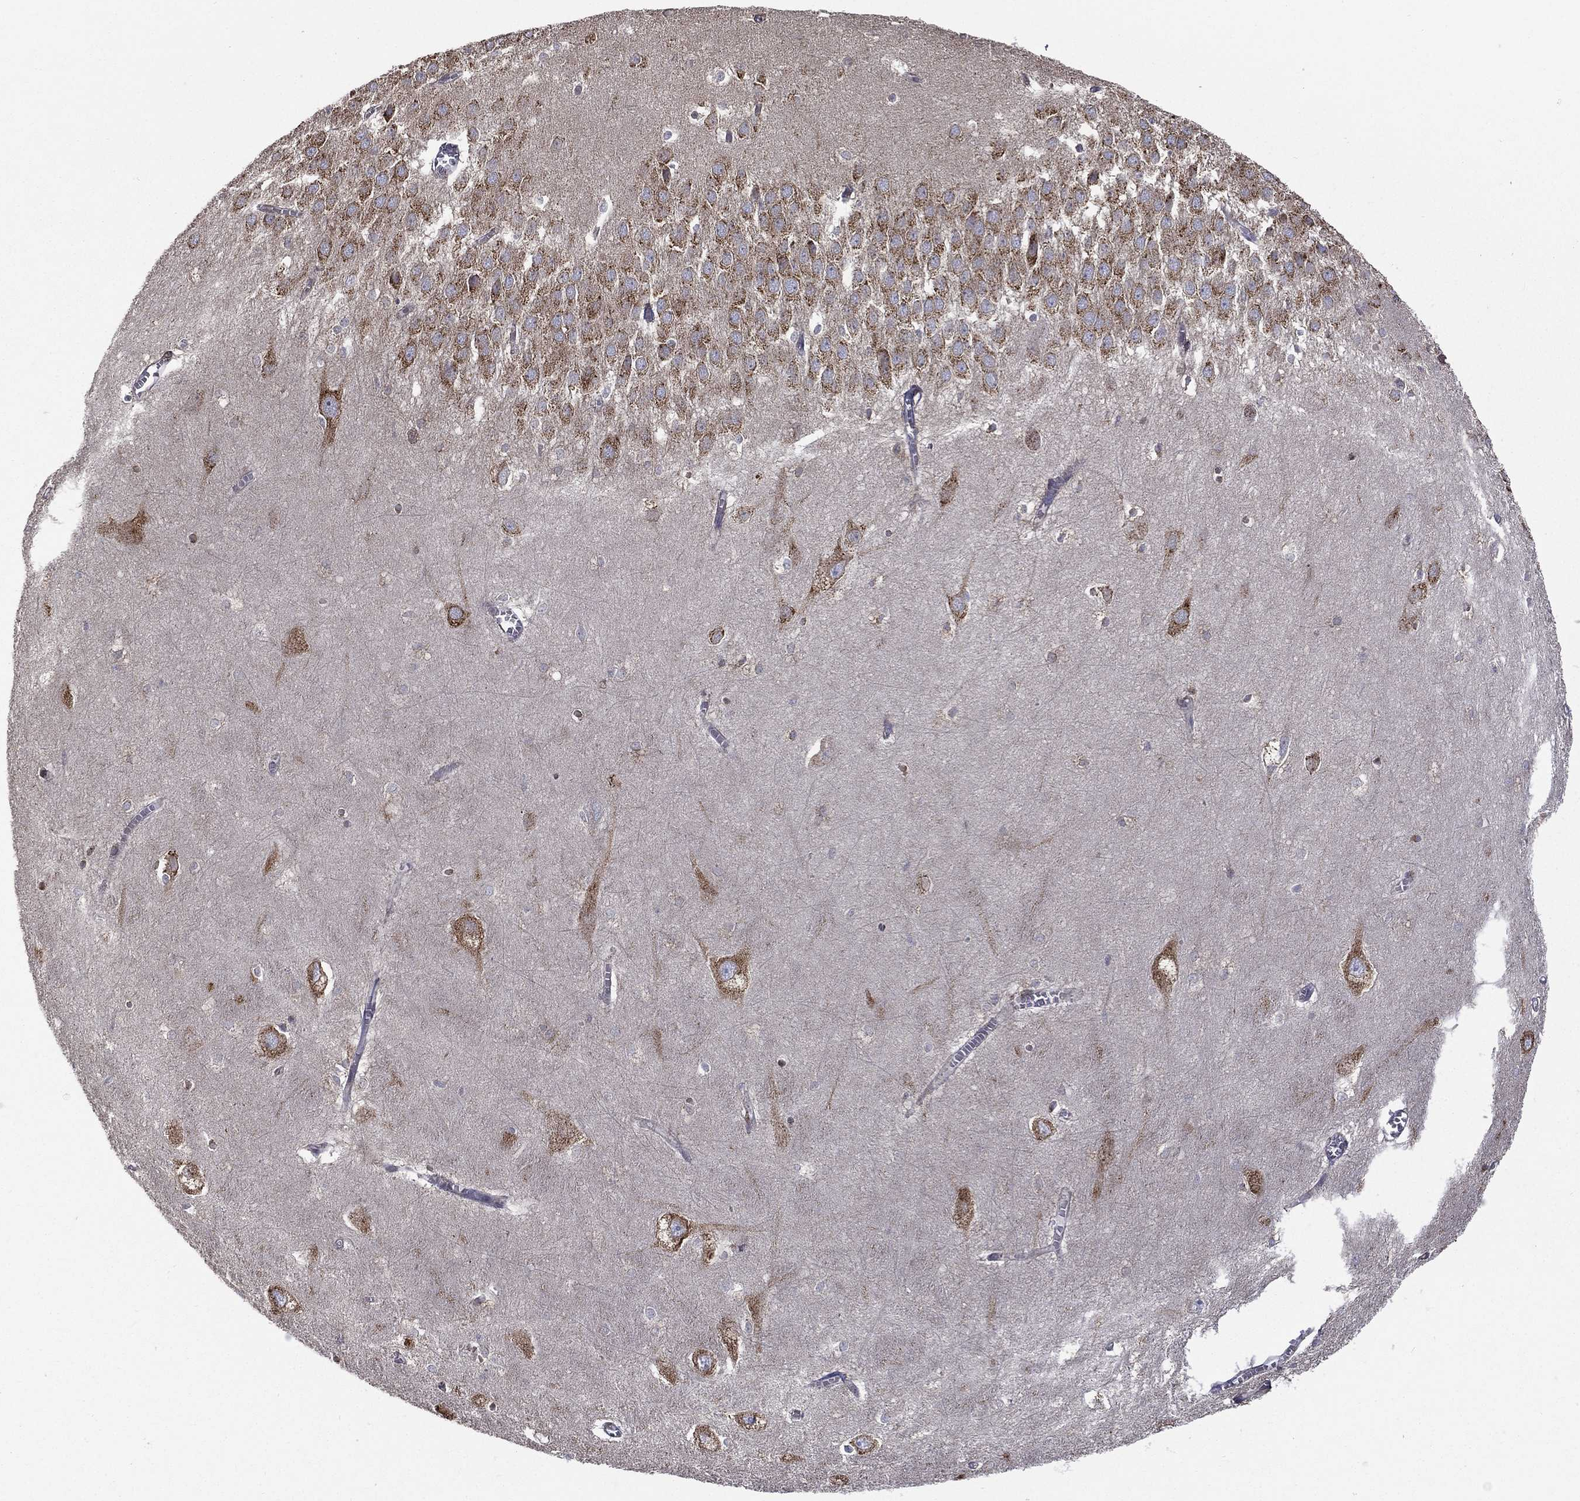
{"staining": {"intensity": "negative", "quantity": "none", "location": "none"}, "tissue": "hippocampus", "cell_type": "Glial cells", "image_type": "normal", "snomed": [{"axis": "morphology", "description": "Normal tissue, NOS"}, {"axis": "topography", "description": "Hippocampus"}], "caption": "This photomicrograph is of normal hippocampus stained with immunohistochemistry (IHC) to label a protein in brown with the nuclei are counter-stained blue. There is no expression in glial cells. Brightfield microscopy of immunohistochemistry stained with DAB (3,3'-diaminobenzidine) (brown) and hematoxylin (blue), captured at high magnification.", "gene": "C20orf96", "patient": {"sex": "female", "age": 64}}